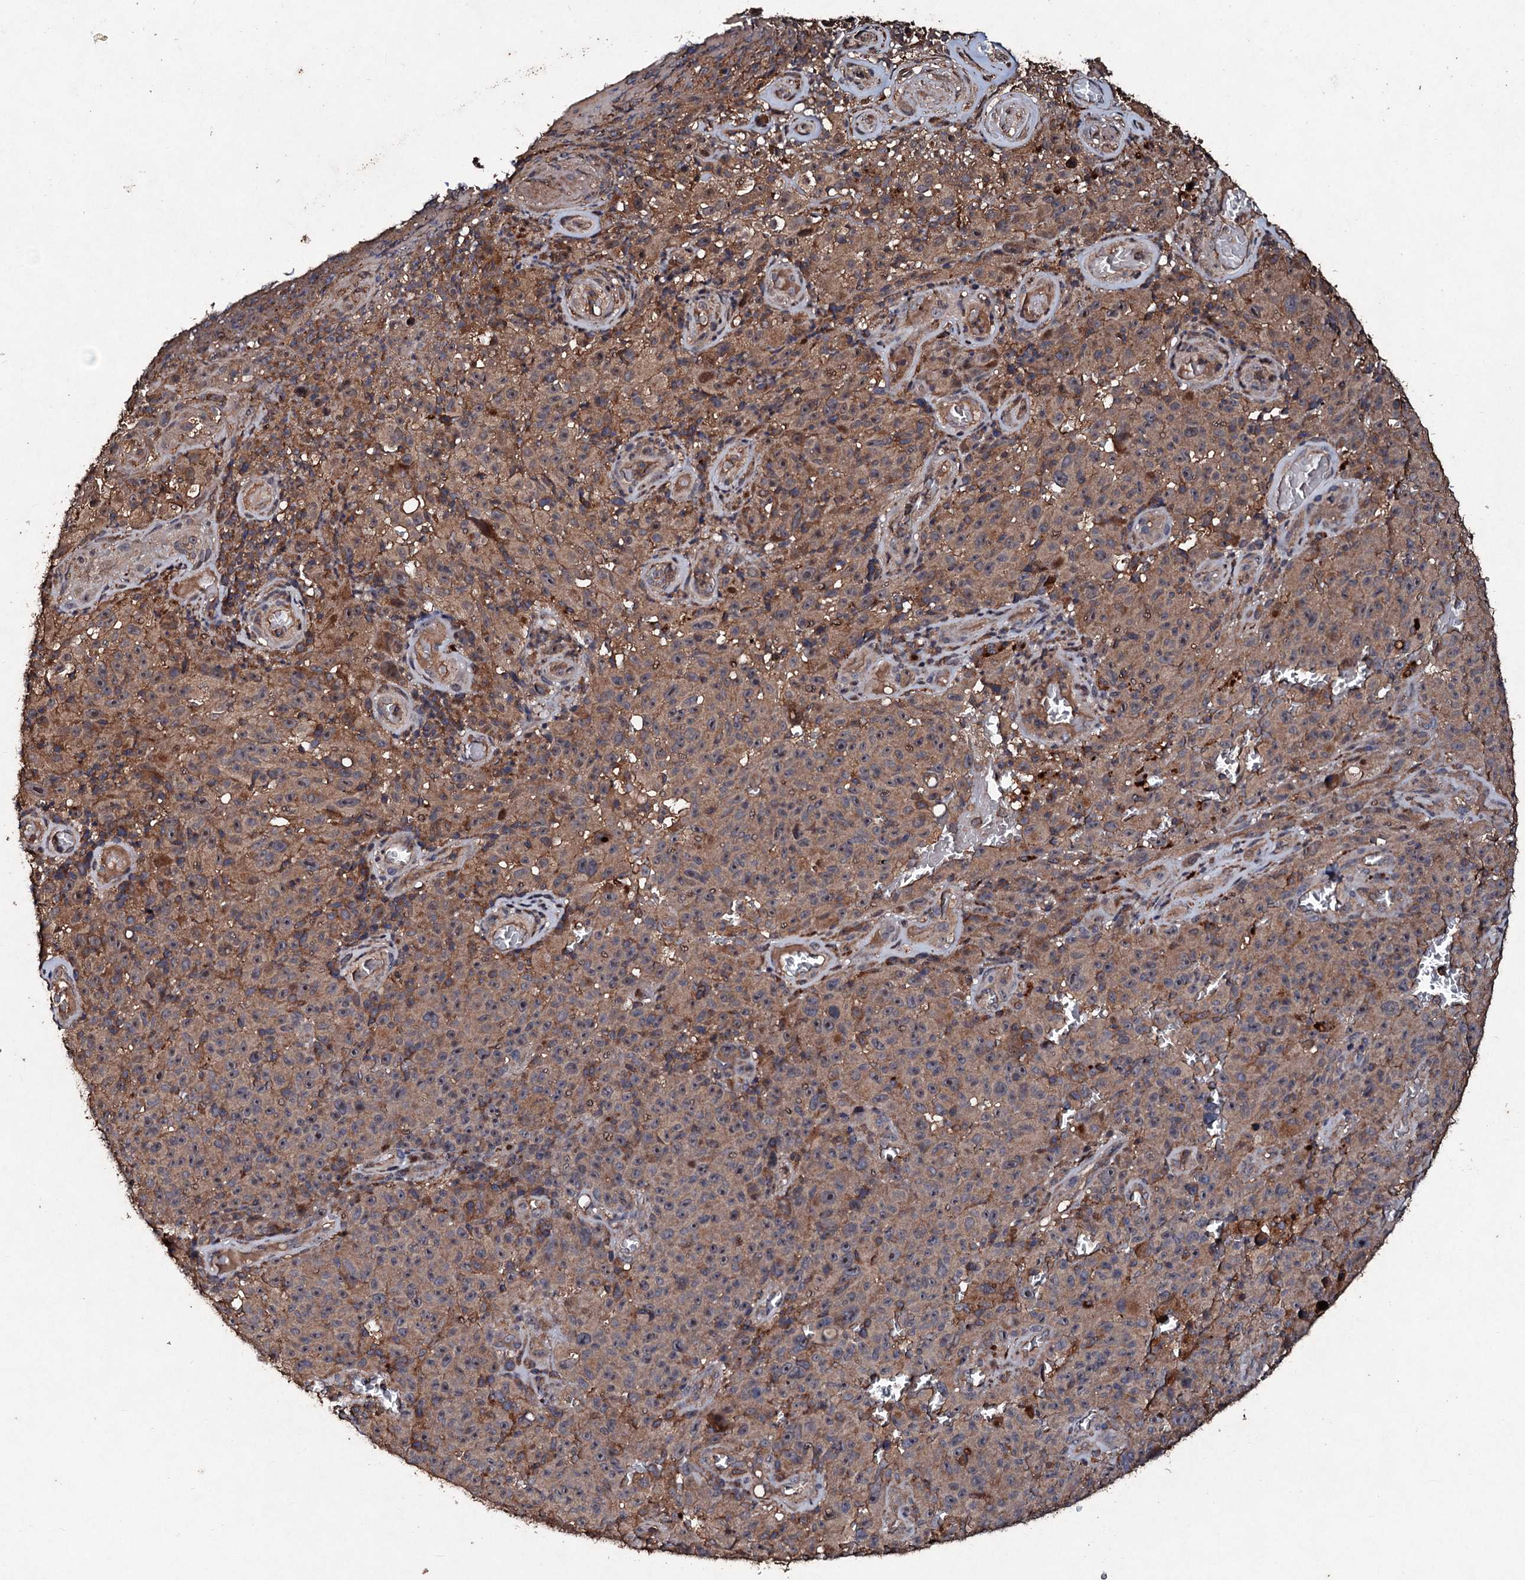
{"staining": {"intensity": "moderate", "quantity": ">75%", "location": "cytoplasmic/membranous"}, "tissue": "melanoma", "cell_type": "Tumor cells", "image_type": "cancer", "snomed": [{"axis": "morphology", "description": "Malignant melanoma, NOS"}, {"axis": "topography", "description": "Skin"}], "caption": "Moderate cytoplasmic/membranous staining is seen in approximately >75% of tumor cells in malignant melanoma. The protein is shown in brown color, while the nuclei are stained blue.", "gene": "KERA", "patient": {"sex": "female", "age": 82}}